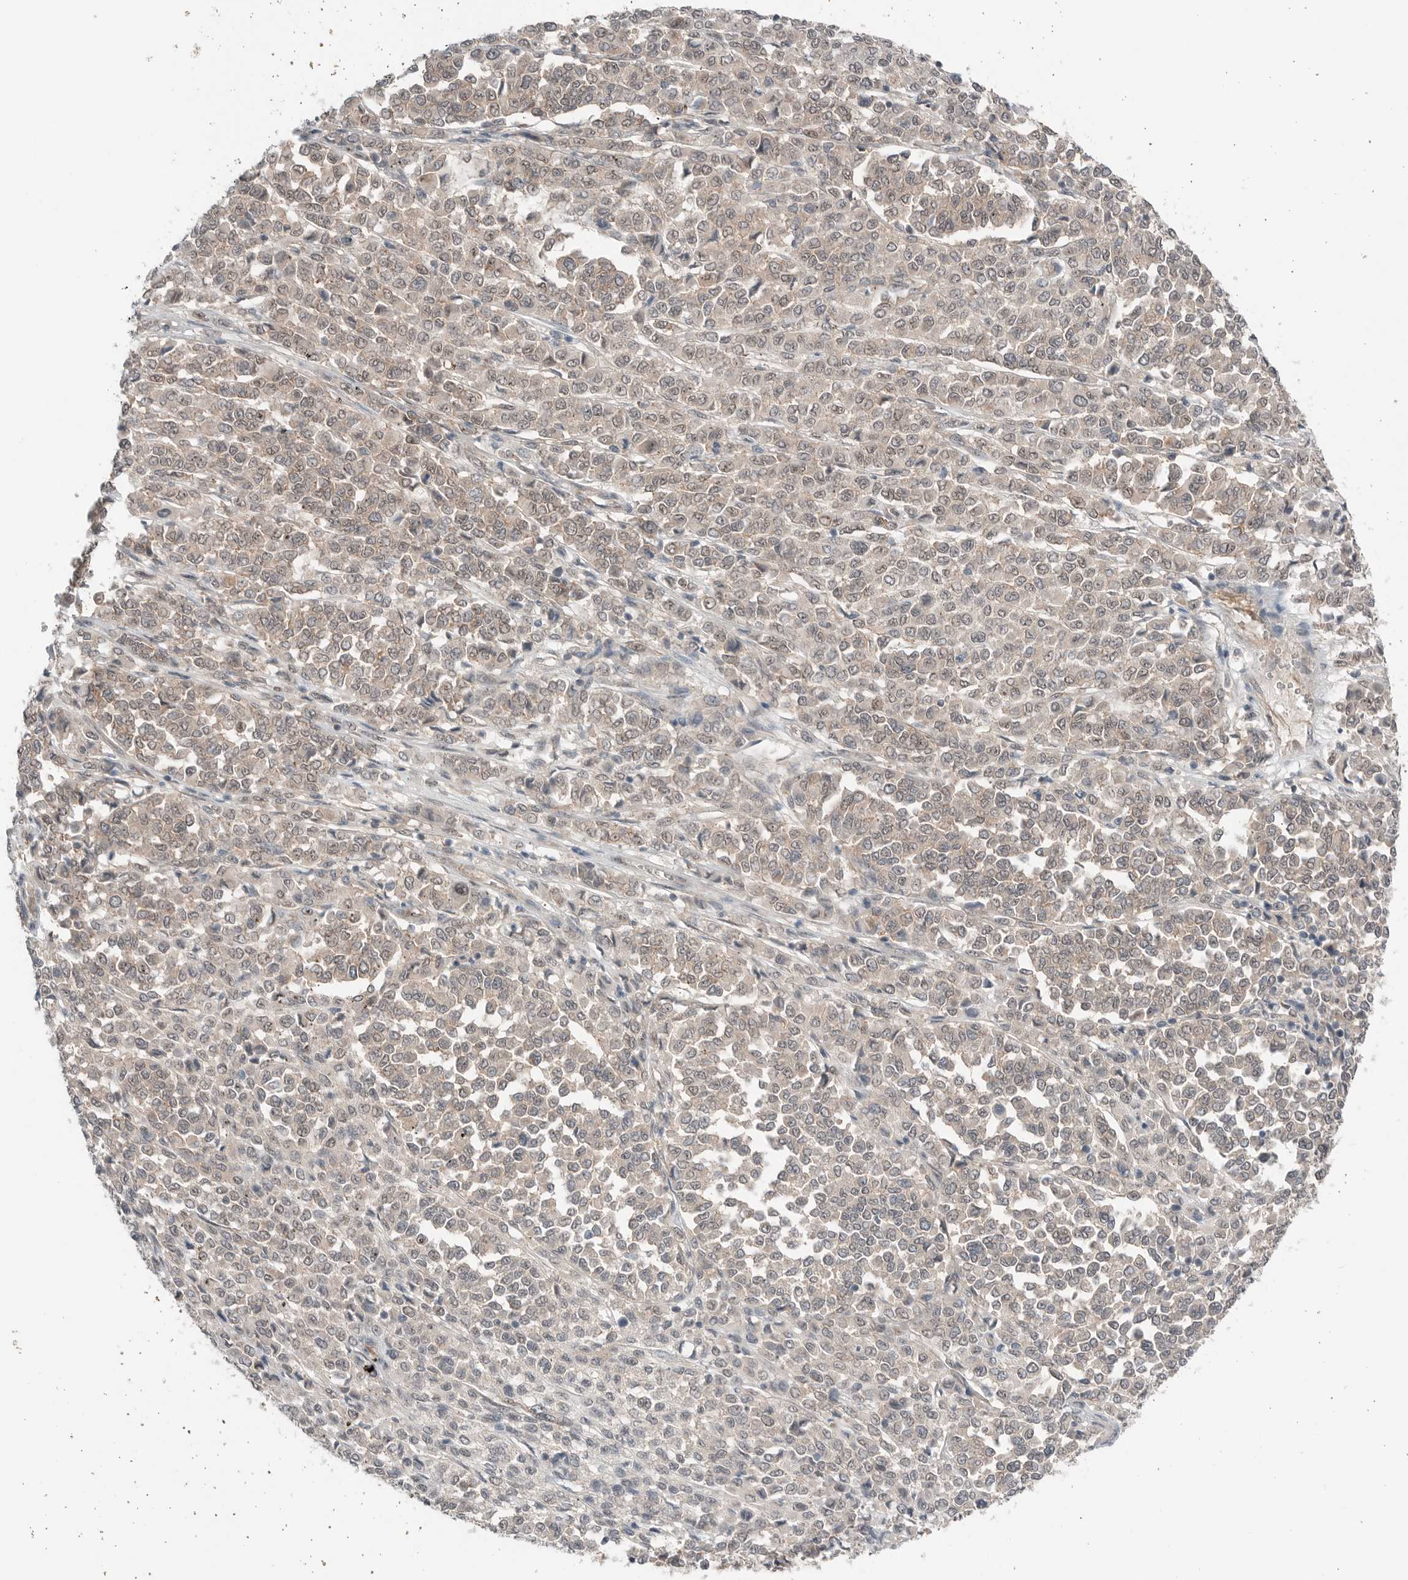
{"staining": {"intensity": "weak", "quantity": ">75%", "location": "cytoplasmic/membranous"}, "tissue": "melanoma", "cell_type": "Tumor cells", "image_type": "cancer", "snomed": [{"axis": "morphology", "description": "Malignant melanoma, Metastatic site"}, {"axis": "topography", "description": "Pancreas"}], "caption": "Melanoma stained with DAB (3,3'-diaminobenzidine) immunohistochemistry exhibits low levels of weak cytoplasmic/membranous positivity in approximately >75% of tumor cells.", "gene": "NTAQ1", "patient": {"sex": "female", "age": 30}}